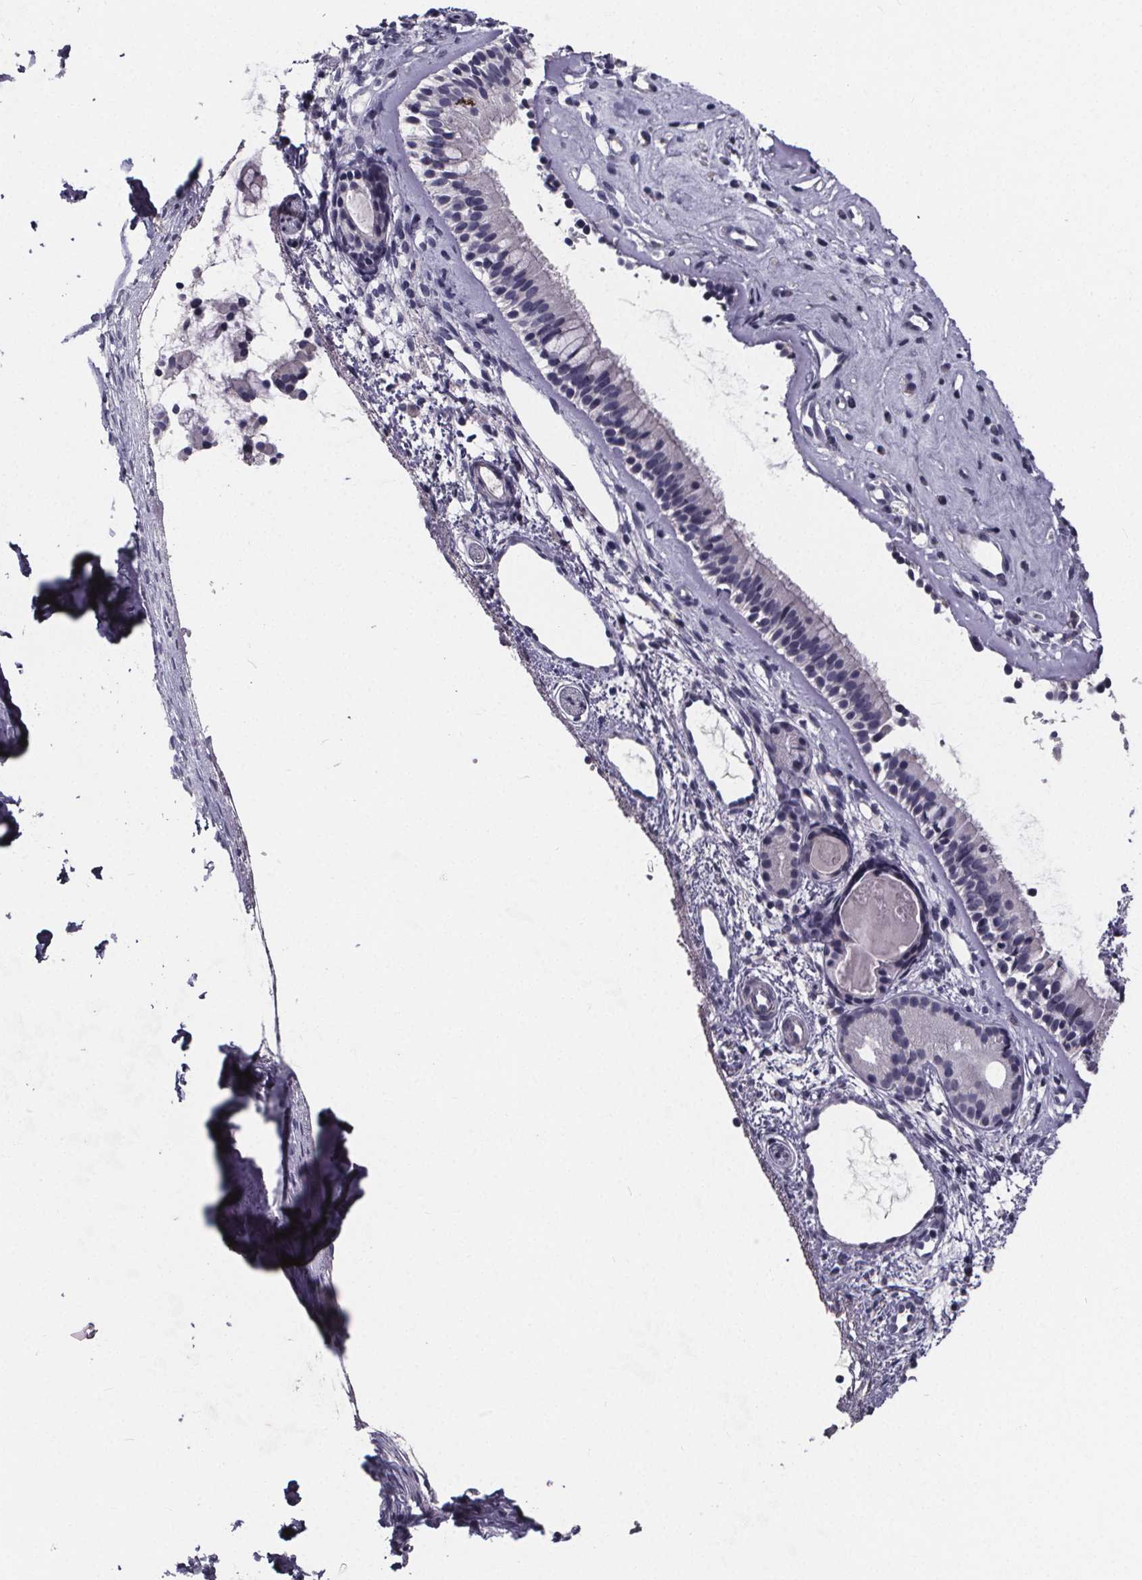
{"staining": {"intensity": "negative", "quantity": "none", "location": "none"}, "tissue": "nasopharynx", "cell_type": "Respiratory epithelial cells", "image_type": "normal", "snomed": [{"axis": "morphology", "description": "Normal tissue, NOS"}, {"axis": "topography", "description": "Nasopharynx"}], "caption": "Respiratory epithelial cells show no significant protein positivity in normal nasopharynx. Brightfield microscopy of IHC stained with DAB (brown) and hematoxylin (blue), captured at high magnification.", "gene": "AGT", "patient": {"sex": "female", "age": 52}}